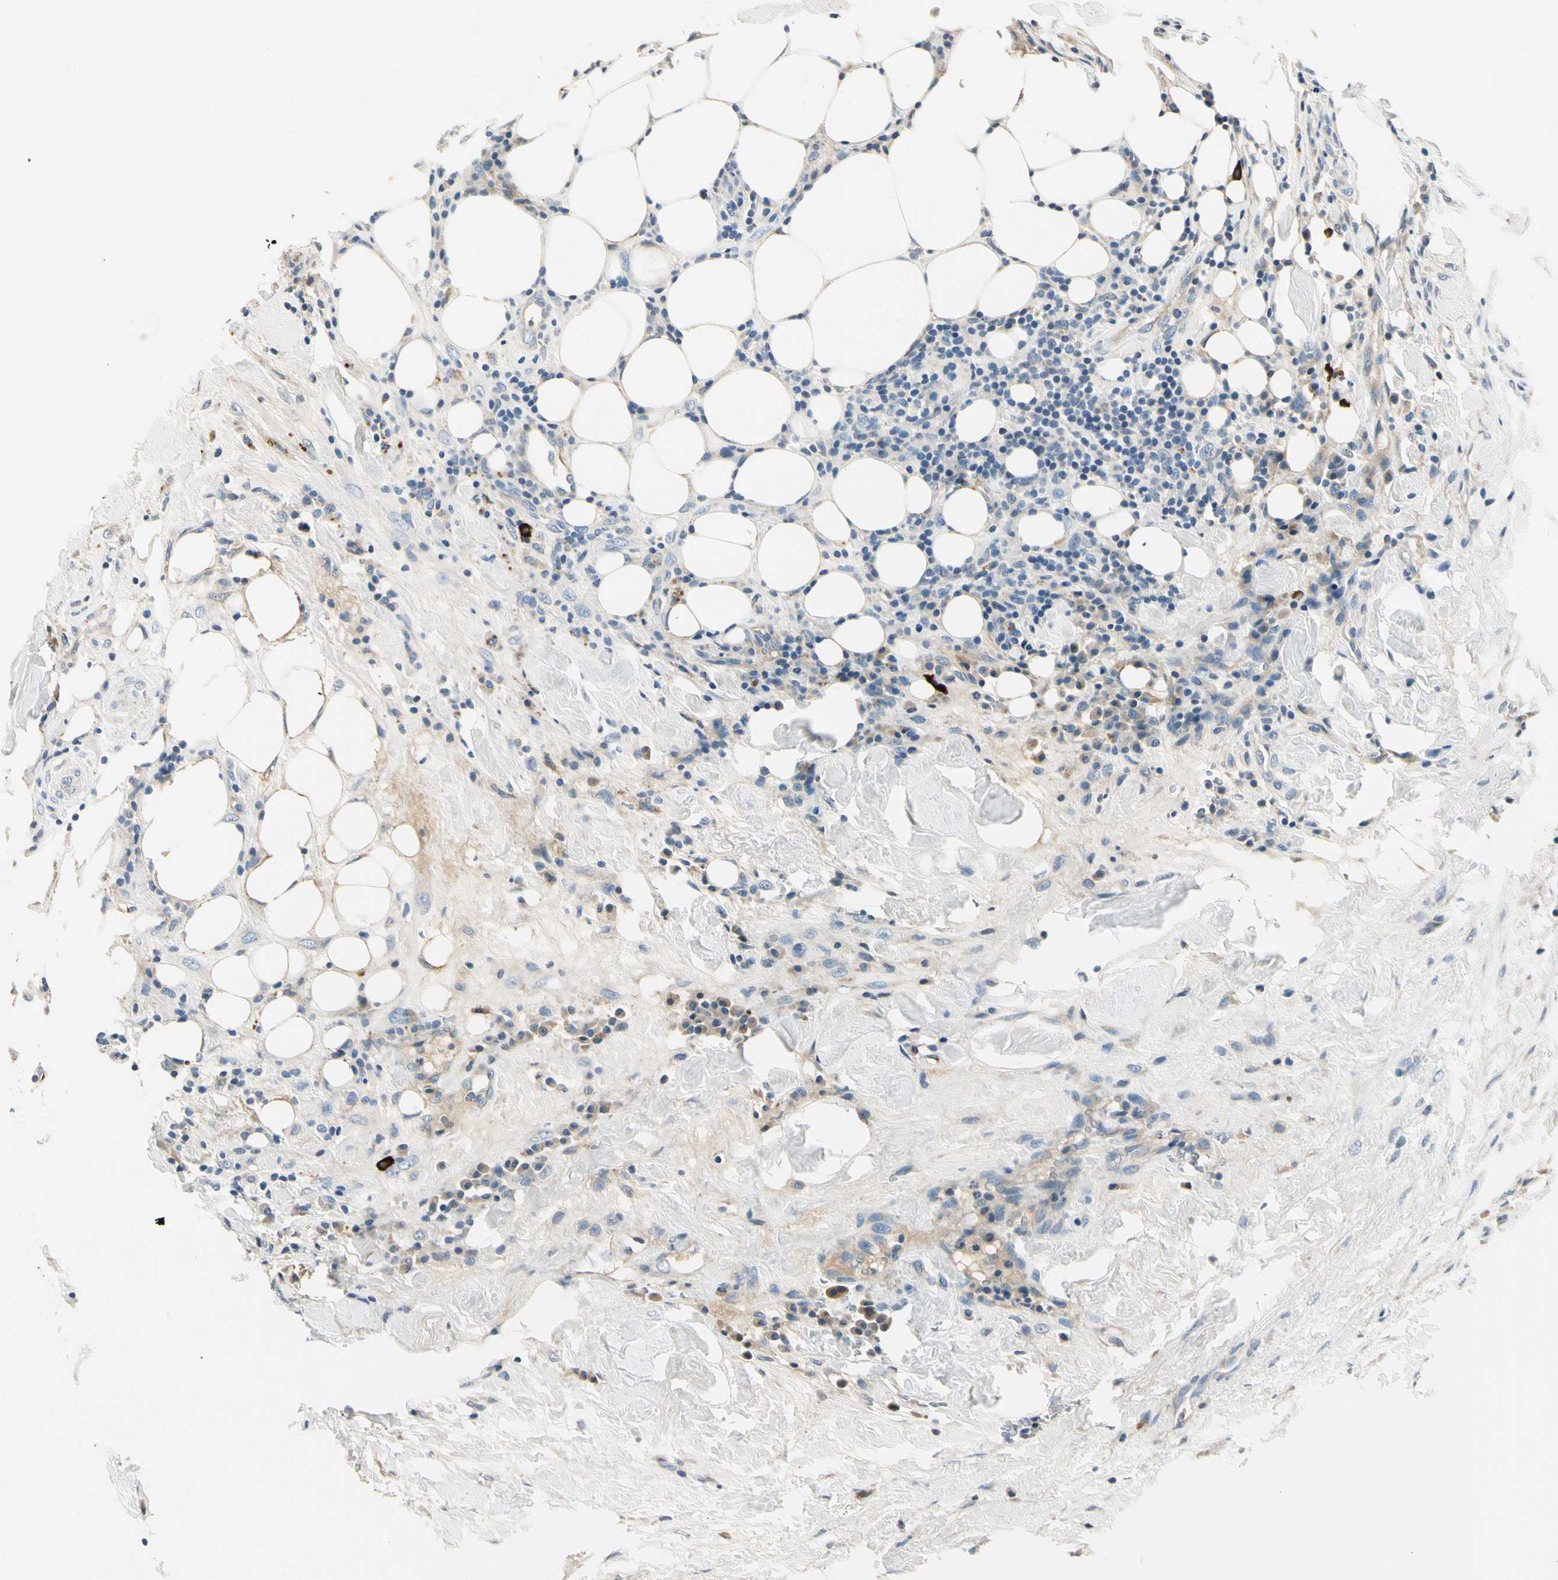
{"staining": {"intensity": "negative", "quantity": "none", "location": "none"}, "tissue": "breast cancer", "cell_type": "Tumor cells", "image_type": "cancer", "snomed": [{"axis": "morphology", "description": "Duct carcinoma"}, {"axis": "topography", "description": "Breast"}], "caption": "The immunohistochemistry photomicrograph has no significant expression in tumor cells of infiltrating ductal carcinoma (breast) tissue.", "gene": "TGFBR3", "patient": {"sex": "female", "age": 37}}